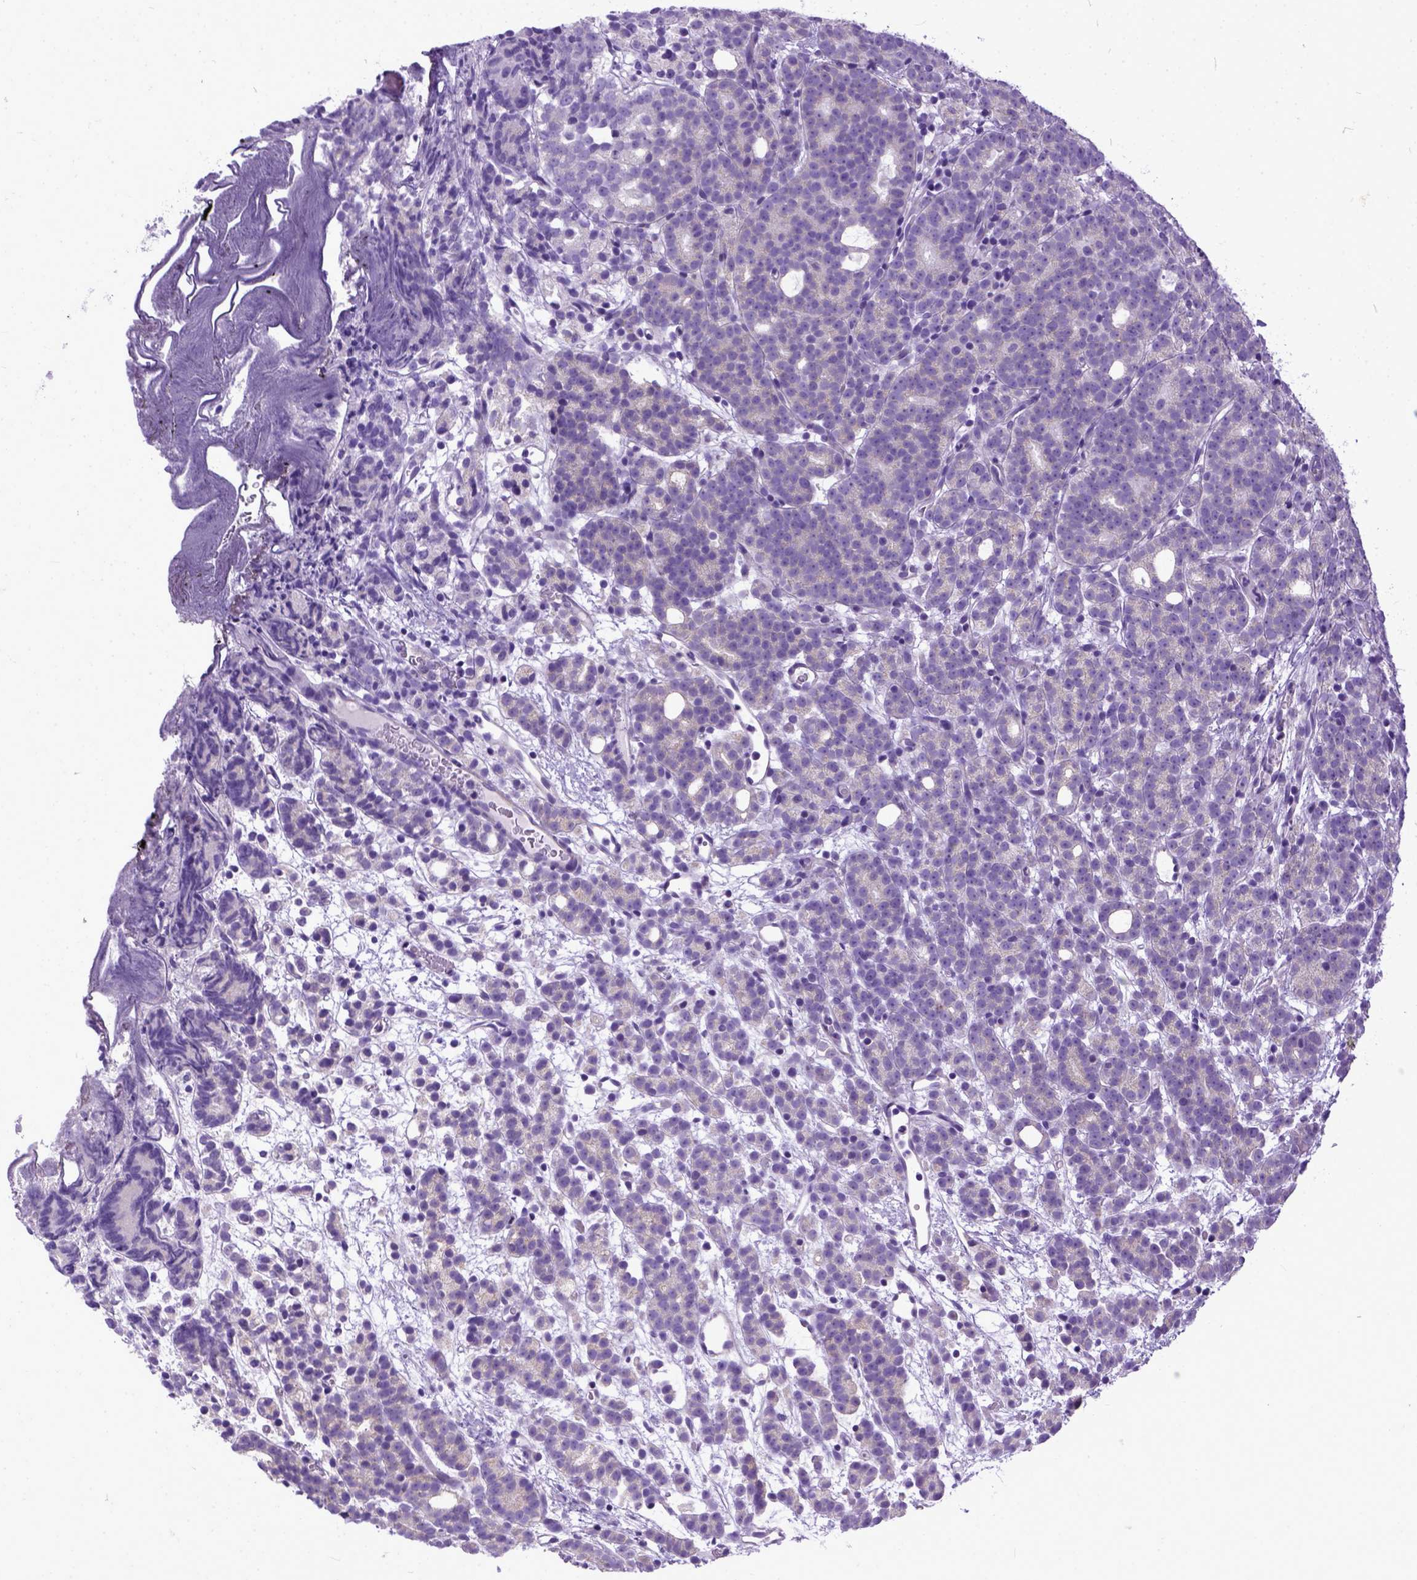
{"staining": {"intensity": "negative", "quantity": "none", "location": "none"}, "tissue": "prostate cancer", "cell_type": "Tumor cells", "image_type": "cancer", "snomed": [{"axis": "morphology", "description": "Adenocarcinoma, High grade"}, {"axis": "topography", "description": "Prostate"}], "caption": "Immunohistochemistry histopathology image of neoplastic tissue: human prostate cancer stained with DAB exhibits no significant protein positivity in tumor cells.", "gene": "PPL", "patient": {"sex": "male", "age": 53}}